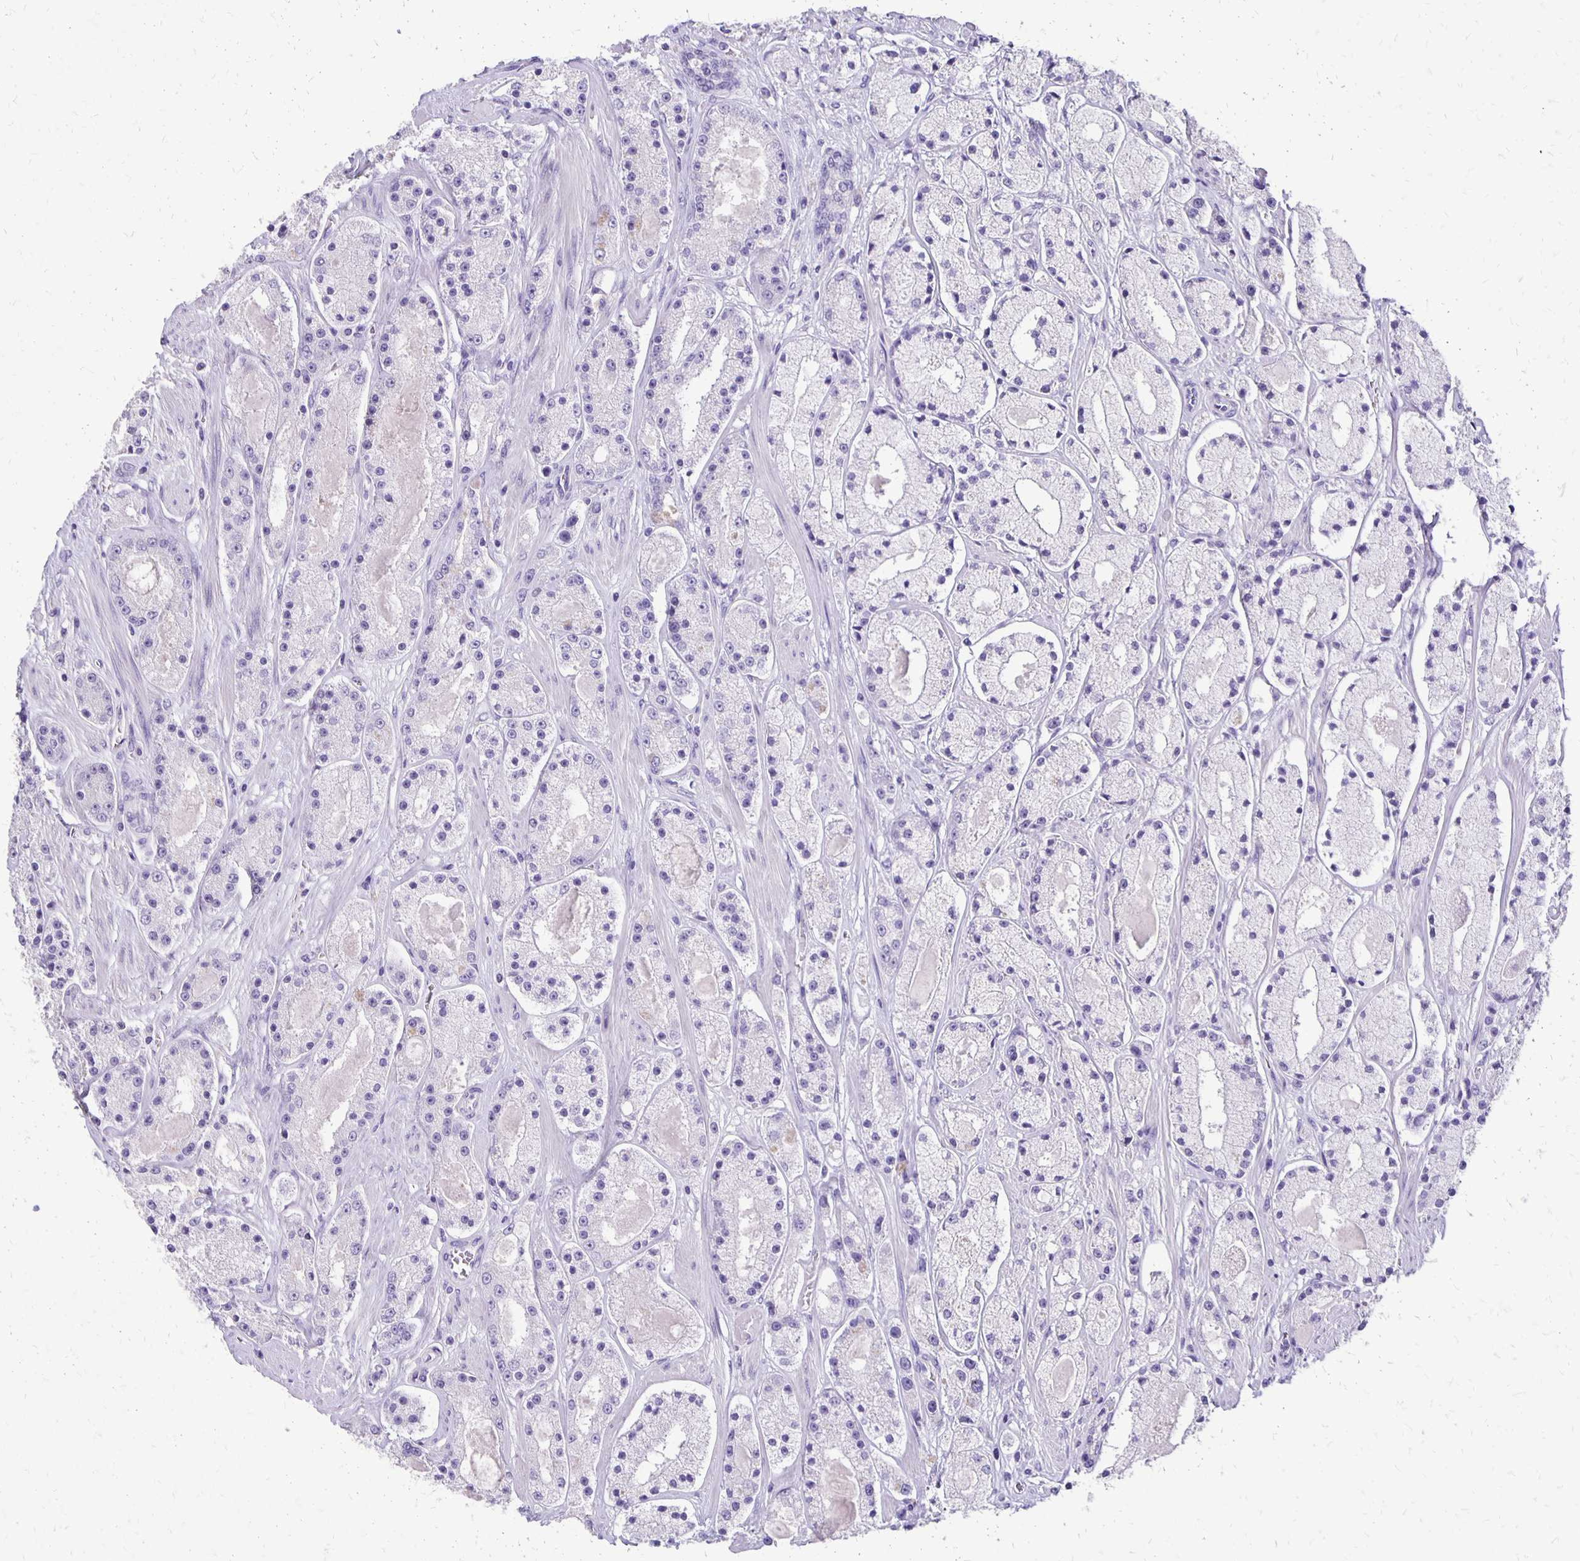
{"staining": {"intensity": "negative", "quantity": "none", "location": "none"}, "tissue": "prostate cancer", "cell_type": "Tumor cells", "image_type": "cancer", "snomed": [{"axis": "morphology", "description": "Adenocarcinoma, High grade"}, {"axis": "topography", "description": "Prostate"}], "caption": "An immunohistochemistry (IHC) histopathology image of prostate adenocarcinoma (high-grade) is shown. There is no staining in tumor cells of prostate adenocarcinoma (high-grade).", "gene": "ANKRD45", "patient": {"sex": "male", "age": 67}}